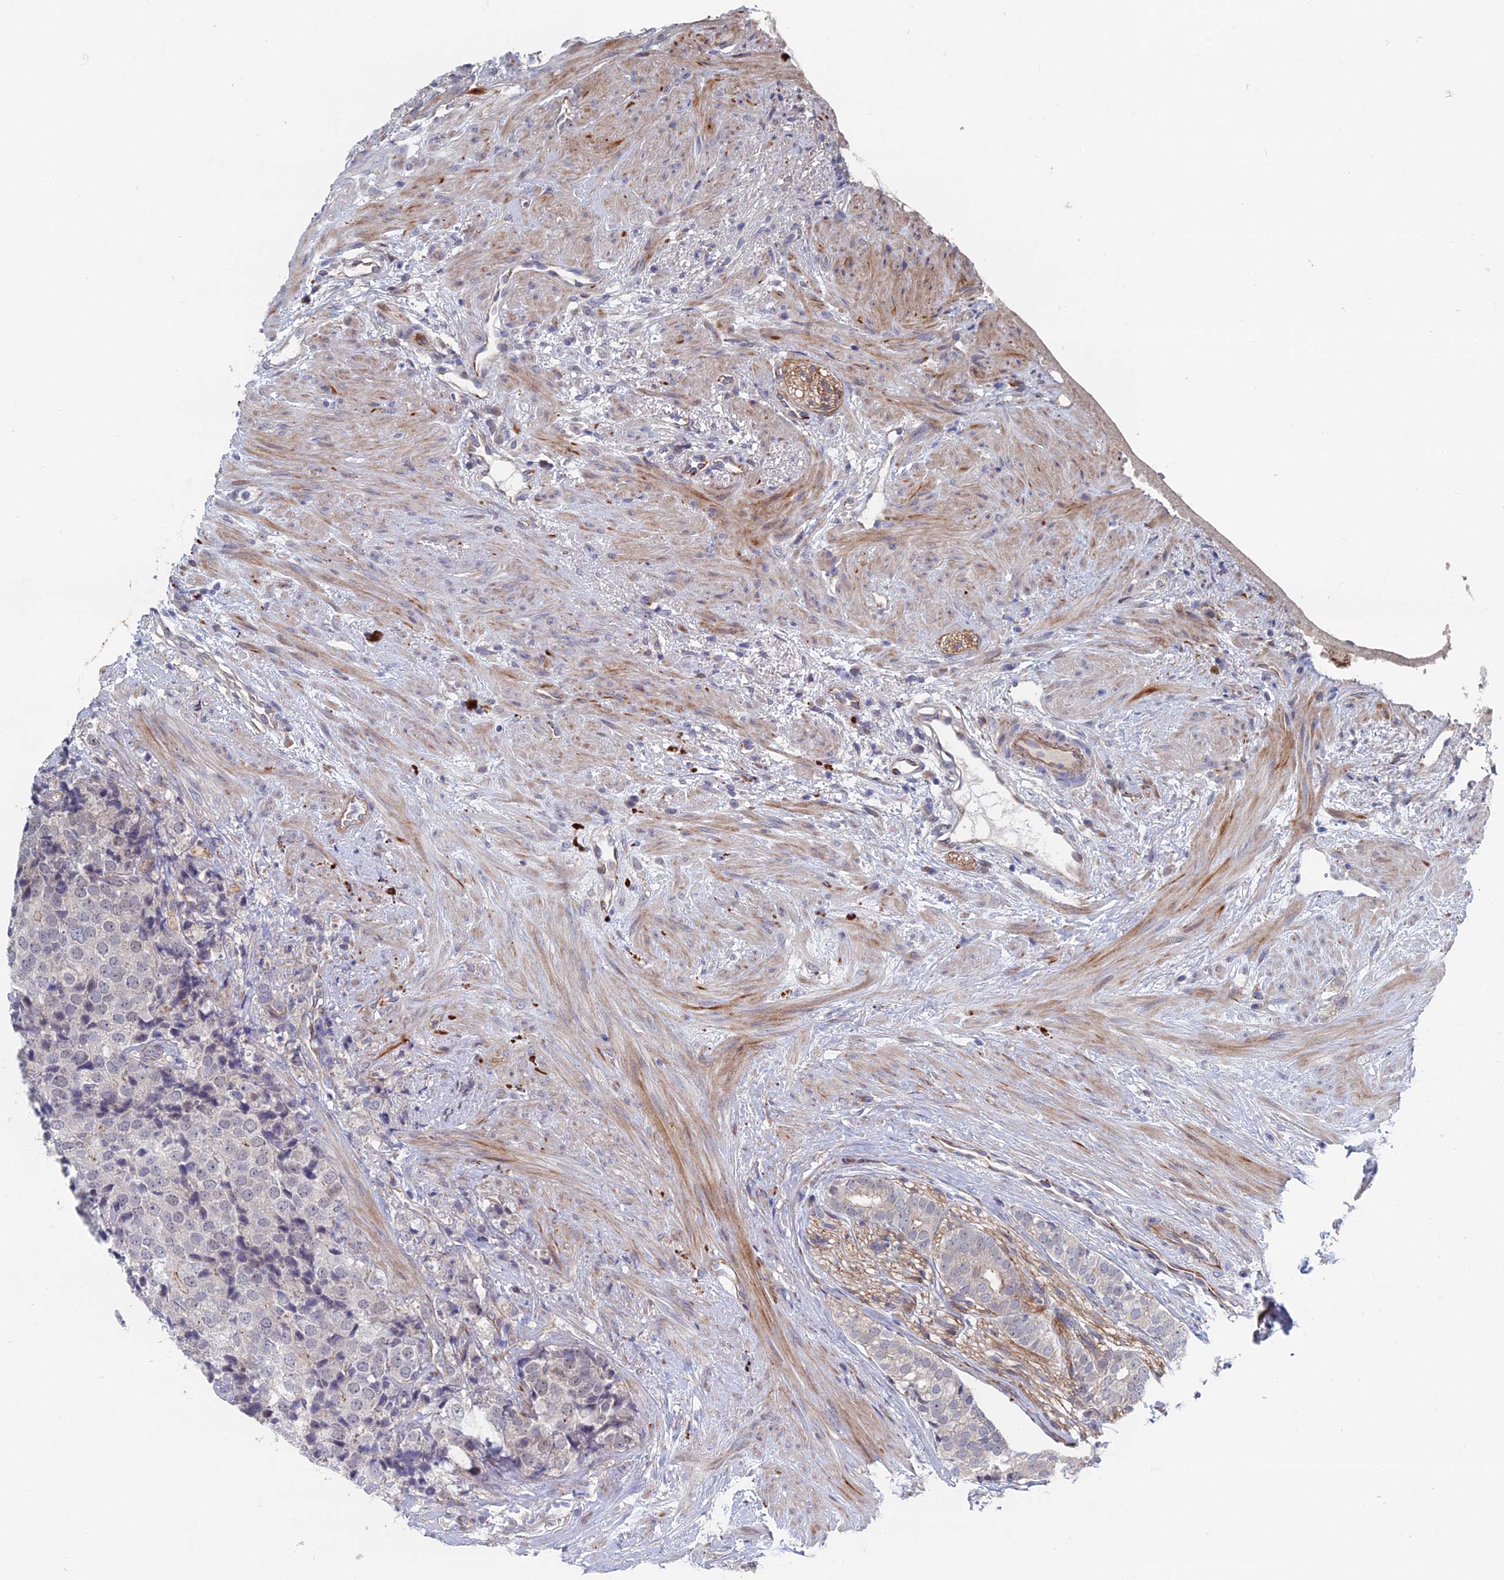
{"staining": {"intensity": "negative", "quantity": "none", "location": "none"}, "tissue": "prostate cancer", "cell_type": "Tumor cells", "image_type": "cancer", "snomed": [{"axis": "morphology", "description": "Adenocarcinoma, High grade"}, {"axis": "topography", "description": "Prostate"}], "caption": "Immunohistochemistry of prostate high-grade adenocarcinoma reveals no expression in tumor cells.", "gene": "GTF2IRD1", "patient": {"sex": "male", "age": 49}}